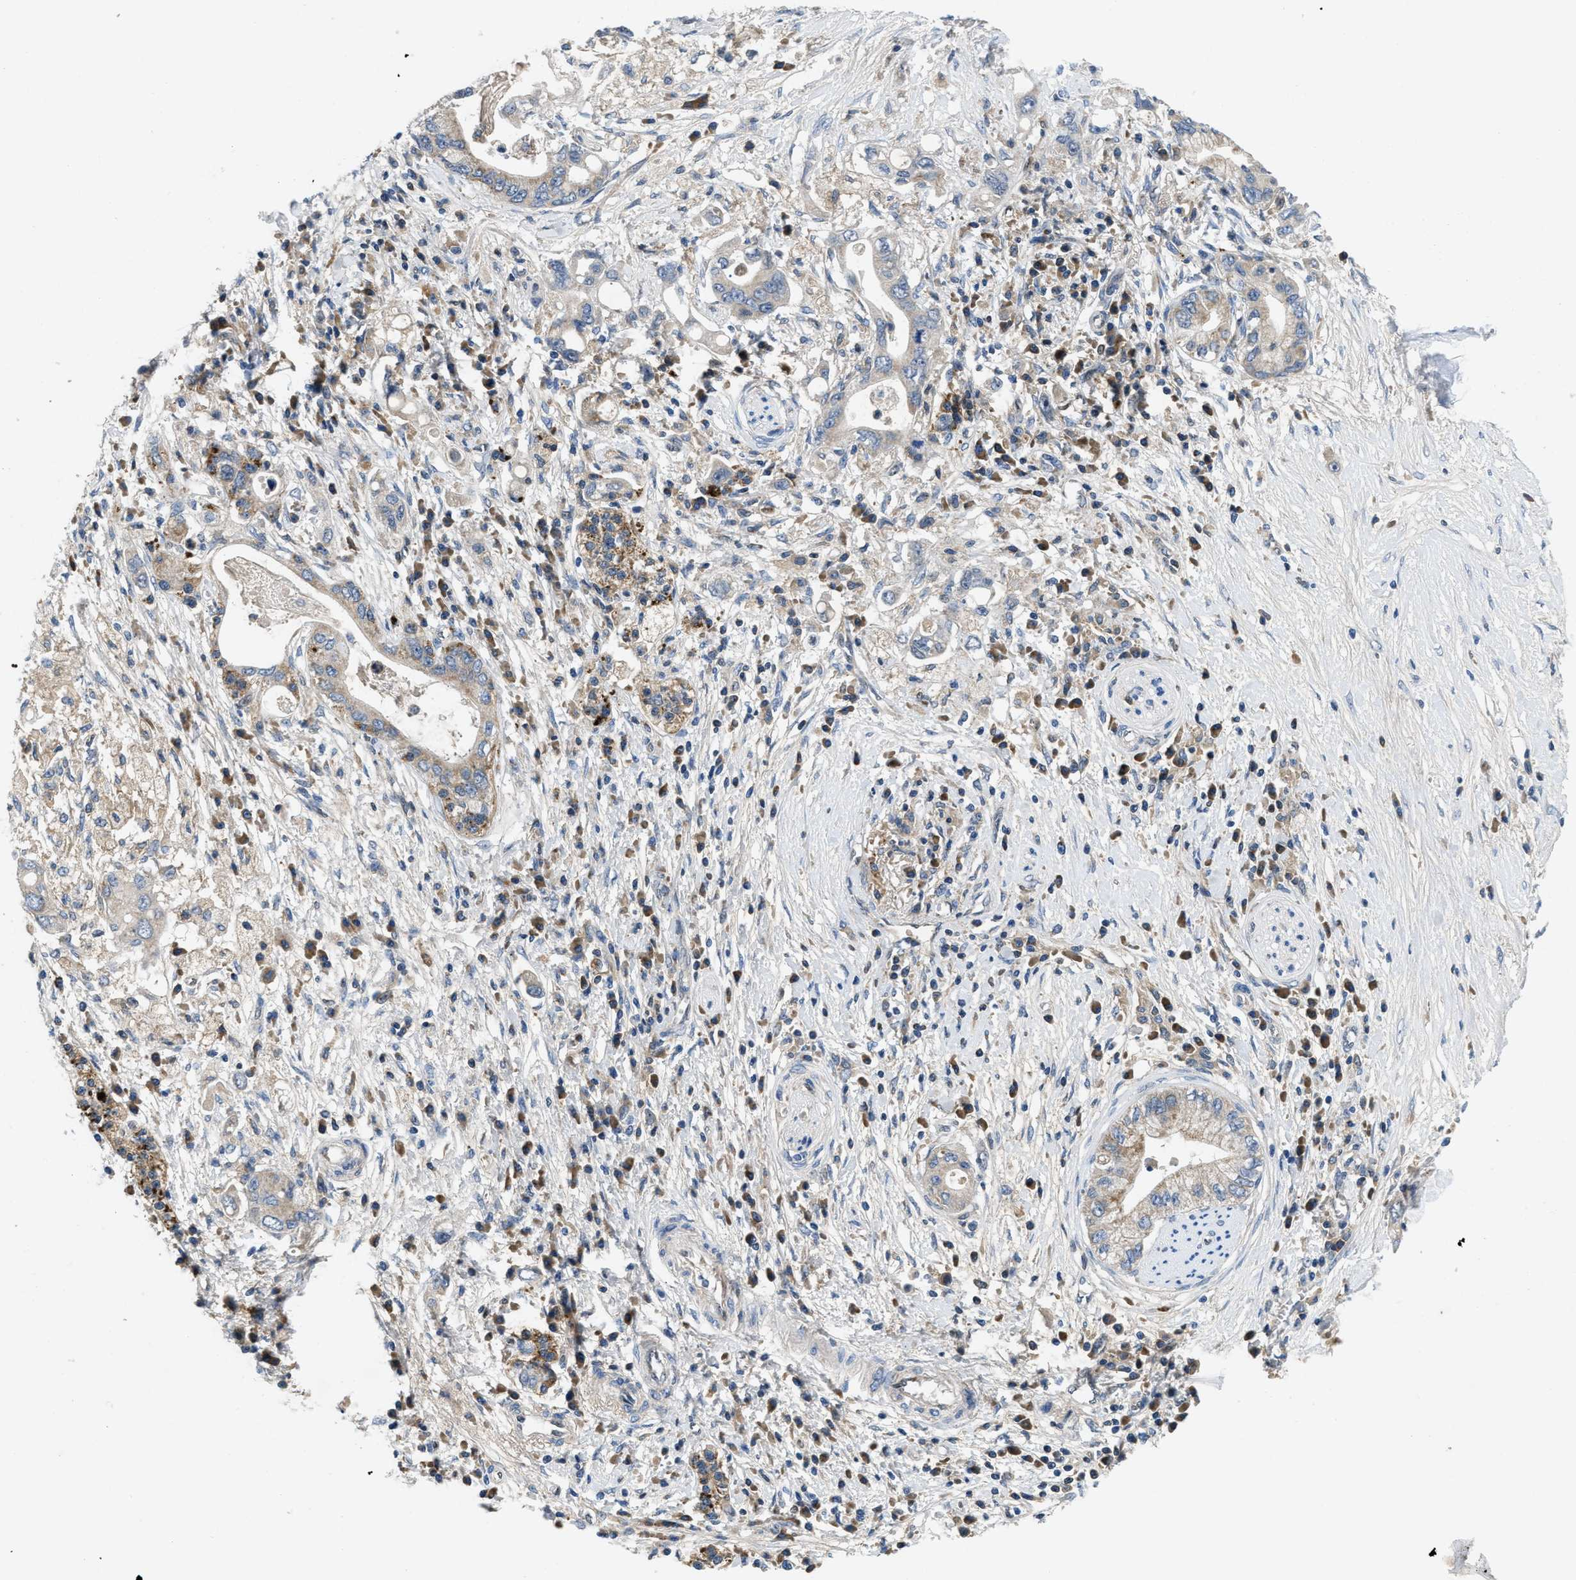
{"staining": {"intensity": "weak", "quantity": "<25%", "location": "cytoplasmic/membranous"}, "tissue": "pancreatic cancer", "cell_type": "Tumor cells", "image_type": "cancer", "snomed": [{"axis": "morphology", "description": "Adenocarcinoma, NOS"}, {"axis": "topography", "description": "Pancreas"}], "caption": "Tumor cells show no significant protein positivity in pancreatic cancer.", "gene": "PNKD", "patient": {"sex": "female", "age": 73}}